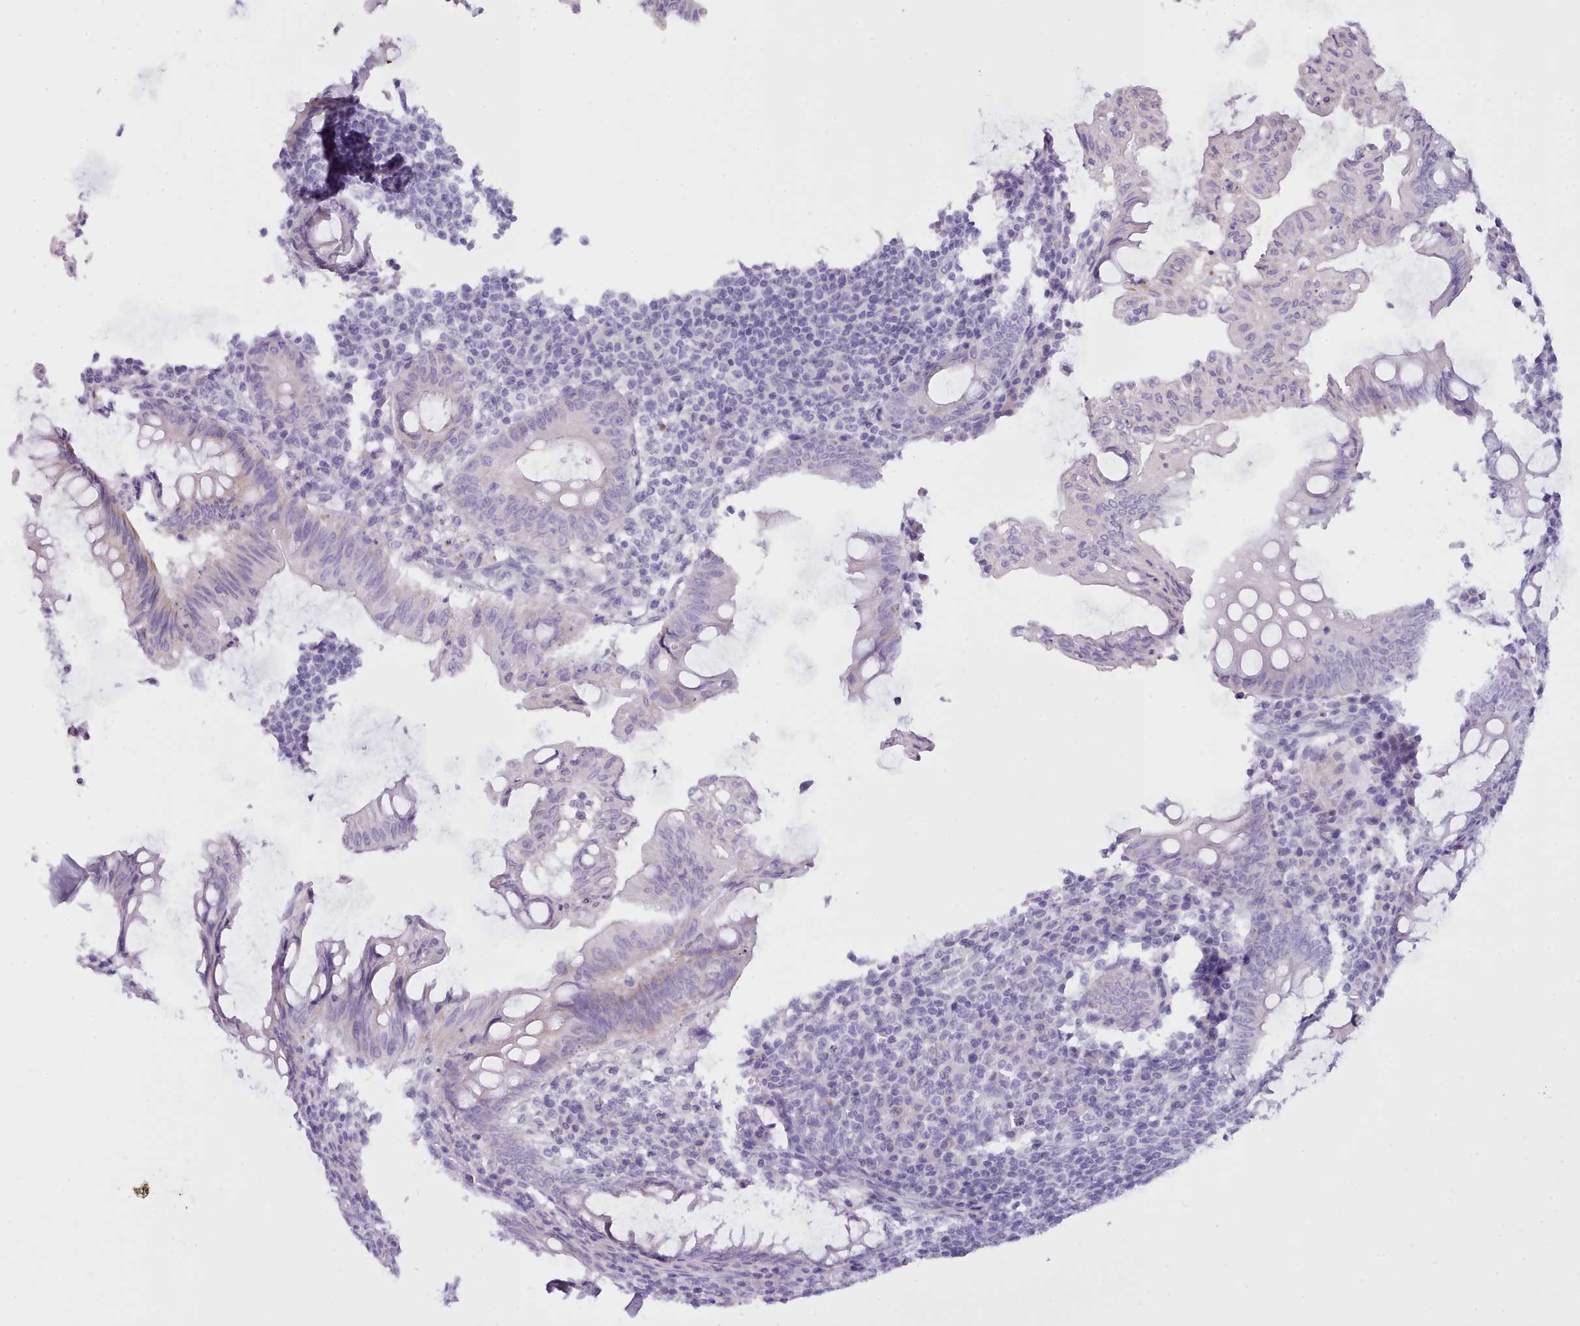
{"staining": {"intensity": "negative", "quantity": "none", "location": "none"}, "tissue": "appendix", "cell_type": "Glandular cells", "image_type": "normal", "snomed": [{"axis": "morphology", "description": "Normal tissue, NOS"}, {"axis": "topography", "description": "Appendix"}], "caption": "This is a micrograph of immunohistochemistry staining of benign appendix, which shows no staining in glandular cells.", "gene": "CYP2A13", "patient": {"sex": "male", "age": 83}}